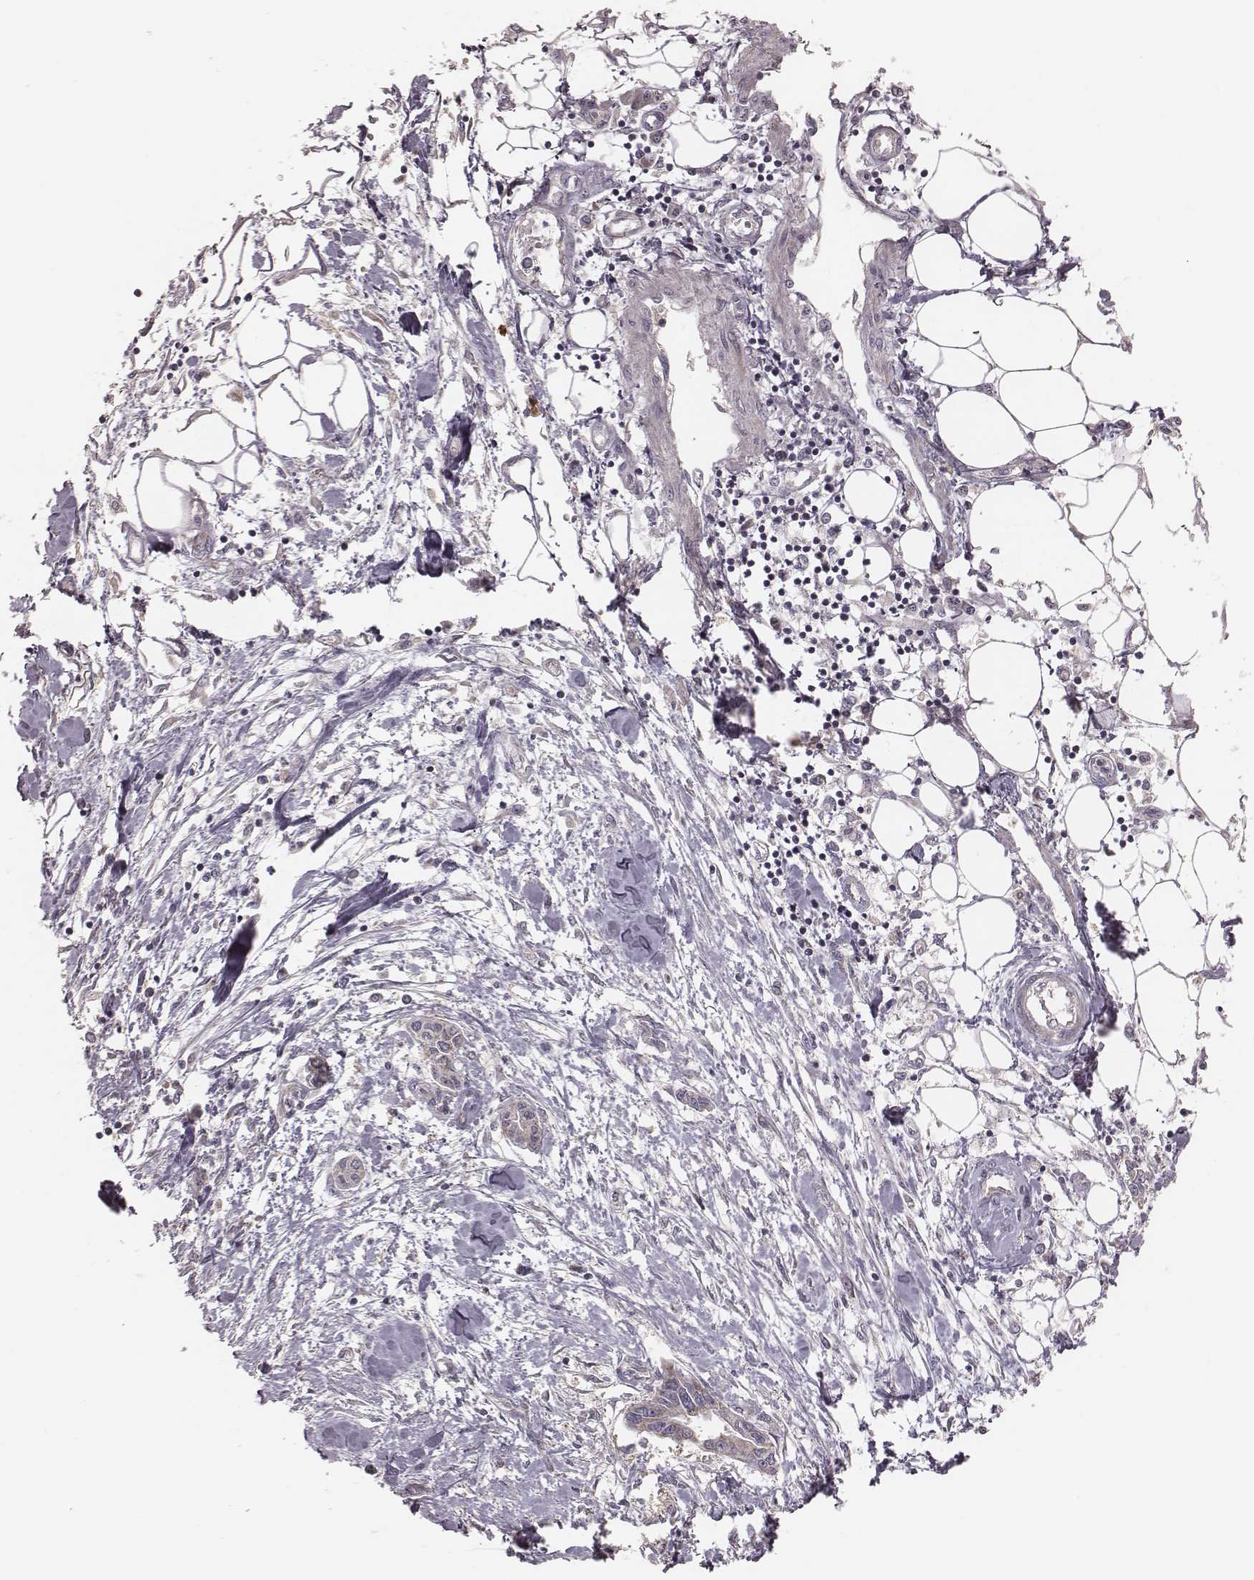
{"staining": {"intensity": "moderate", "quantity": "25%-75%", "location": "cytoplasmic/membranous"}, "tissue": "pancreatic cancer", "cell_type": "Tumor cells", "image_type": "cancer", "snomed": [{"axis": "morphology", "description": "Adenocarcinoma, NOS"}, {"axis": "topography", "description": "Pancreas"}], "caption": "Immunohistochemical staining of adenocarcinoma (pancreatic) exhibits moderate cytoplasmic/membranous protein staining in approximately 25%-75% of tumor cells.", "gene": "MRPS27", "patient": {"sex": "male", "age": 60}}